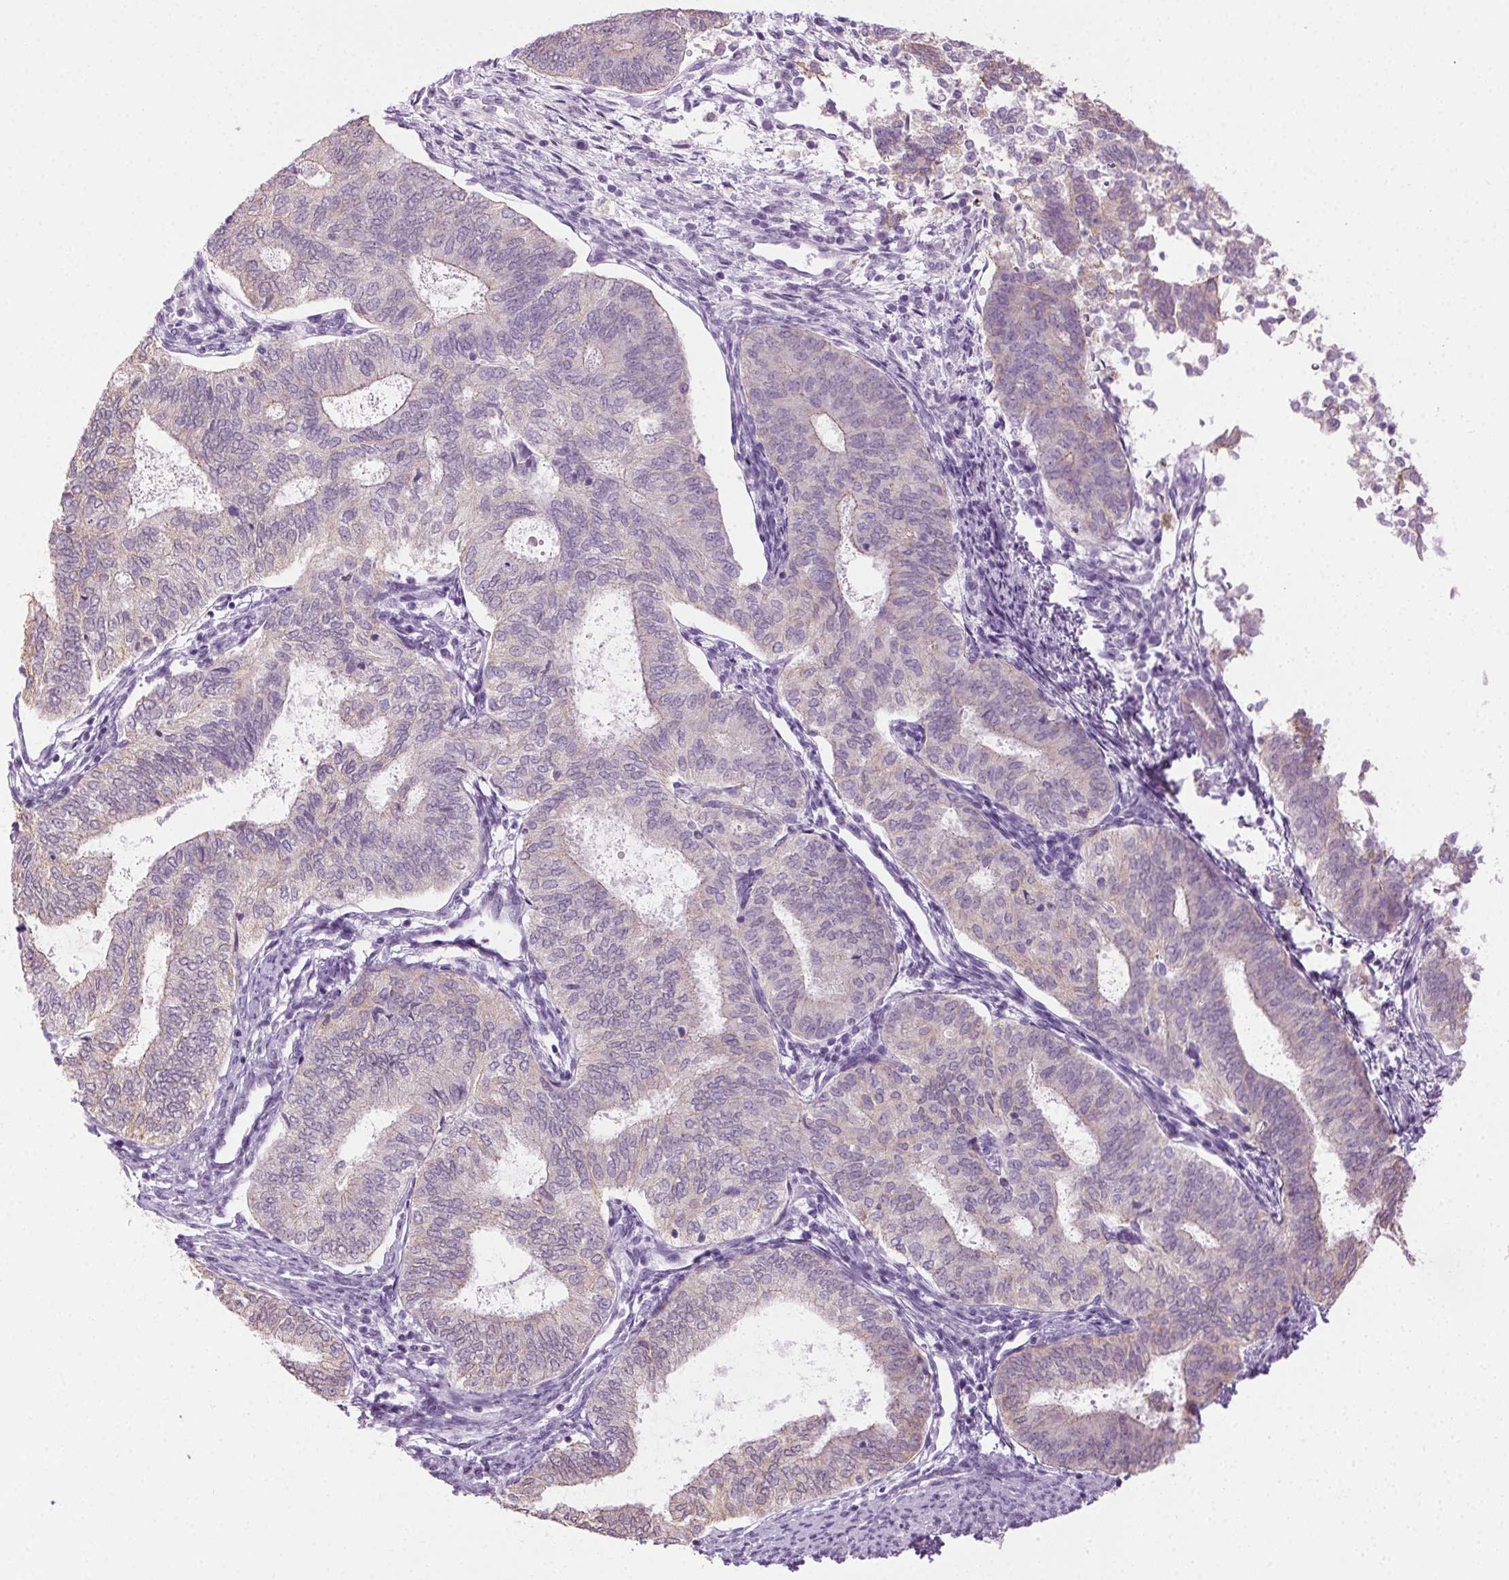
{"staining": {"intensity": "weak", "quantity": "<25%", "location": "cytoplasmic/membranous"}, "tissue": "endometrial cancer", "cell_type": "Tumor cells", "image_type": "cancer", "snomed": [{"axis": "morphology", "description": "Adenocarcinoma, NOS"}, {"axis": "topography", "description": "Endometrium"}], "caption": "High power microscopy micrograph of an immunohistochemistry (IHC) micrograph of endometrial cancer, revealing no significant positivity in tumor cells.", "gene": "CLDN10", "patient": {"sex": "female", "age": 65}}